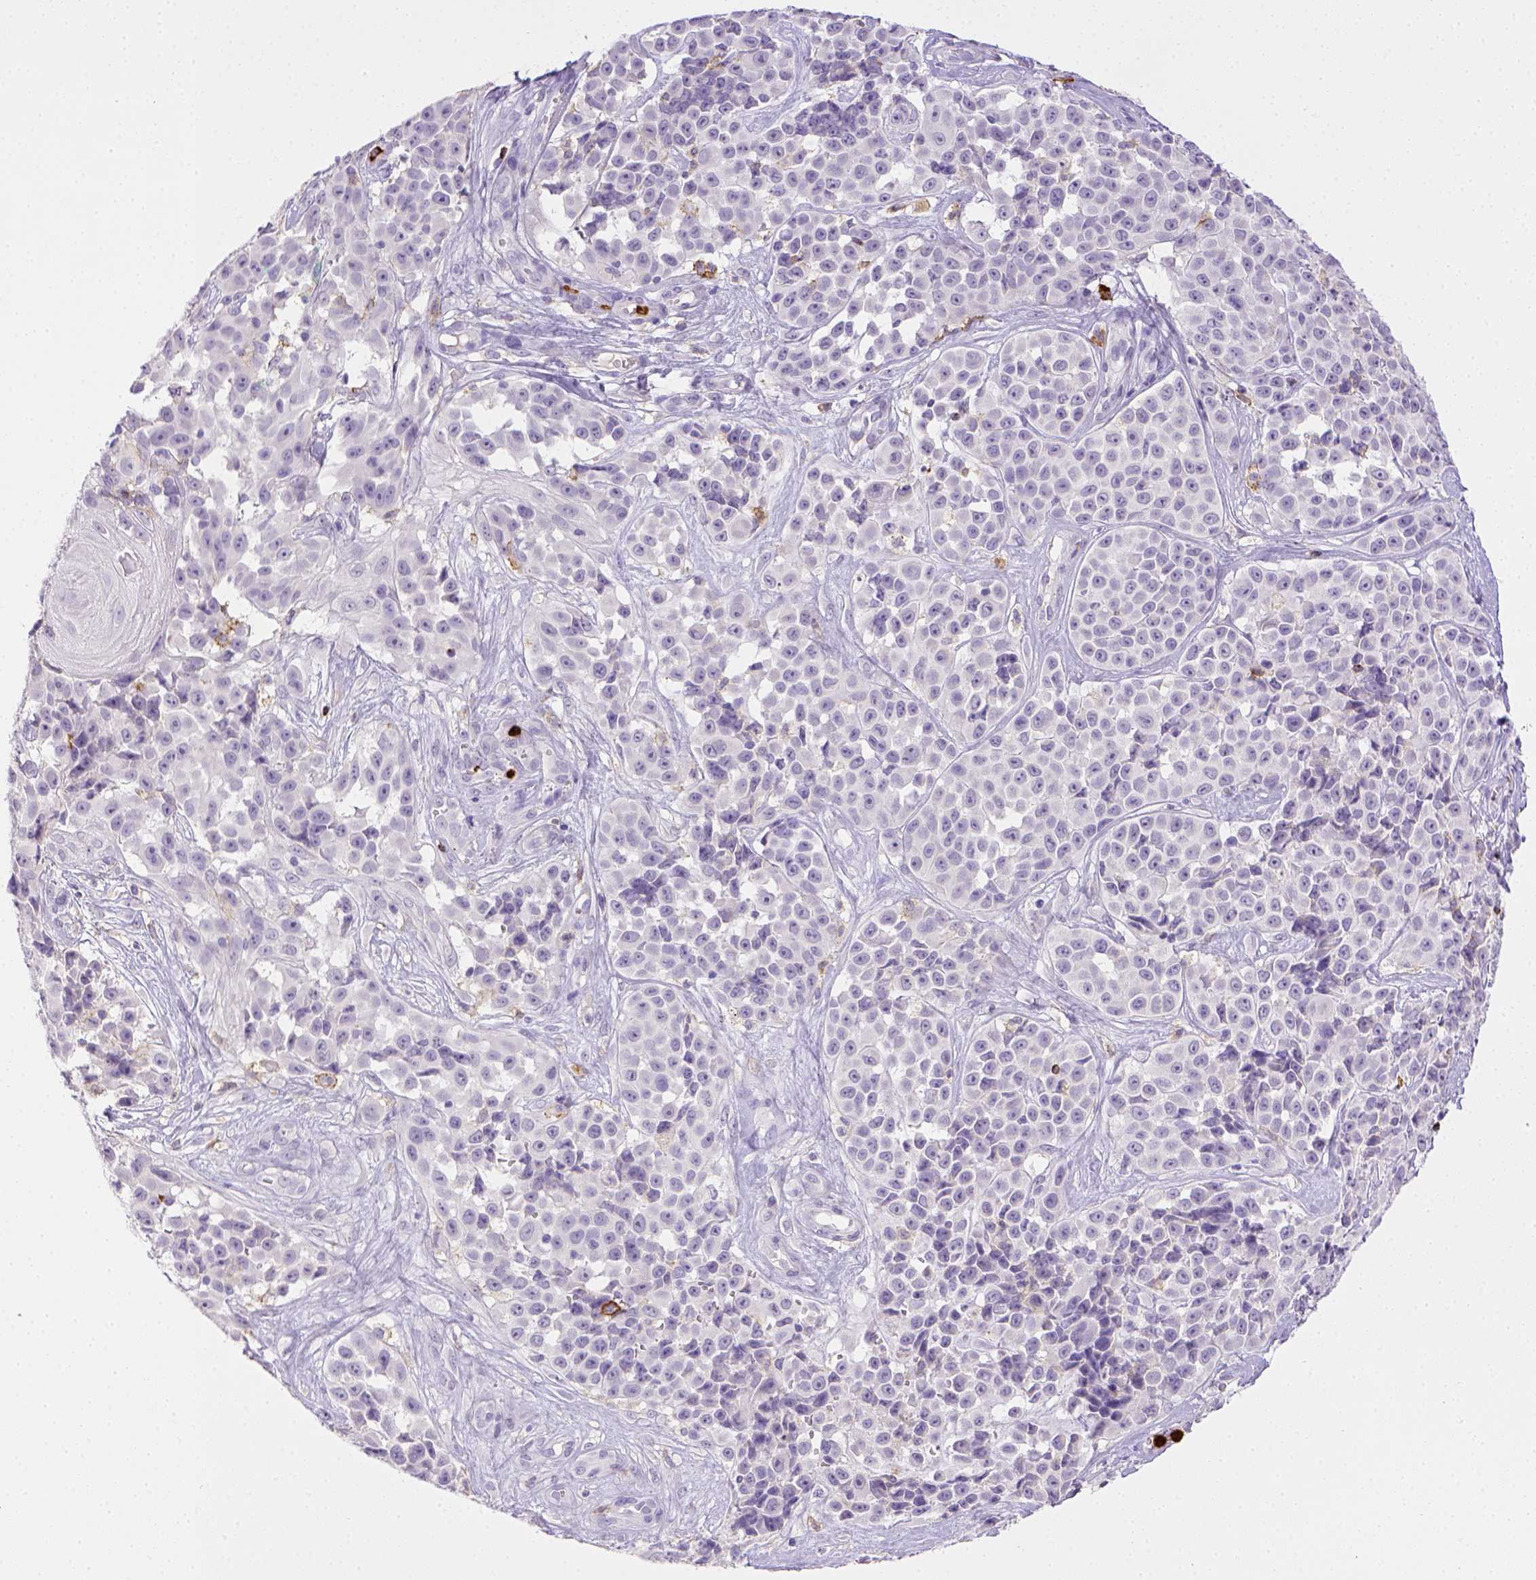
{"staining": {"intensity": "negative", "quantity": "none", "location": "none"}, "tissue": "melanoma", "cell_type": "Tumor cells", "image_type": "cancer", "snomed": [{"axis": "morphology", "description": "Malignant melanoma, NOS"}, {"axis": "topography", "description": "Skin"}], "caption": "Micrograph shows no significant protein staining in tumor cells of malignant melanoma.", "gene": "ITGAM", "patient": {"sex": "female", "age": 88}}